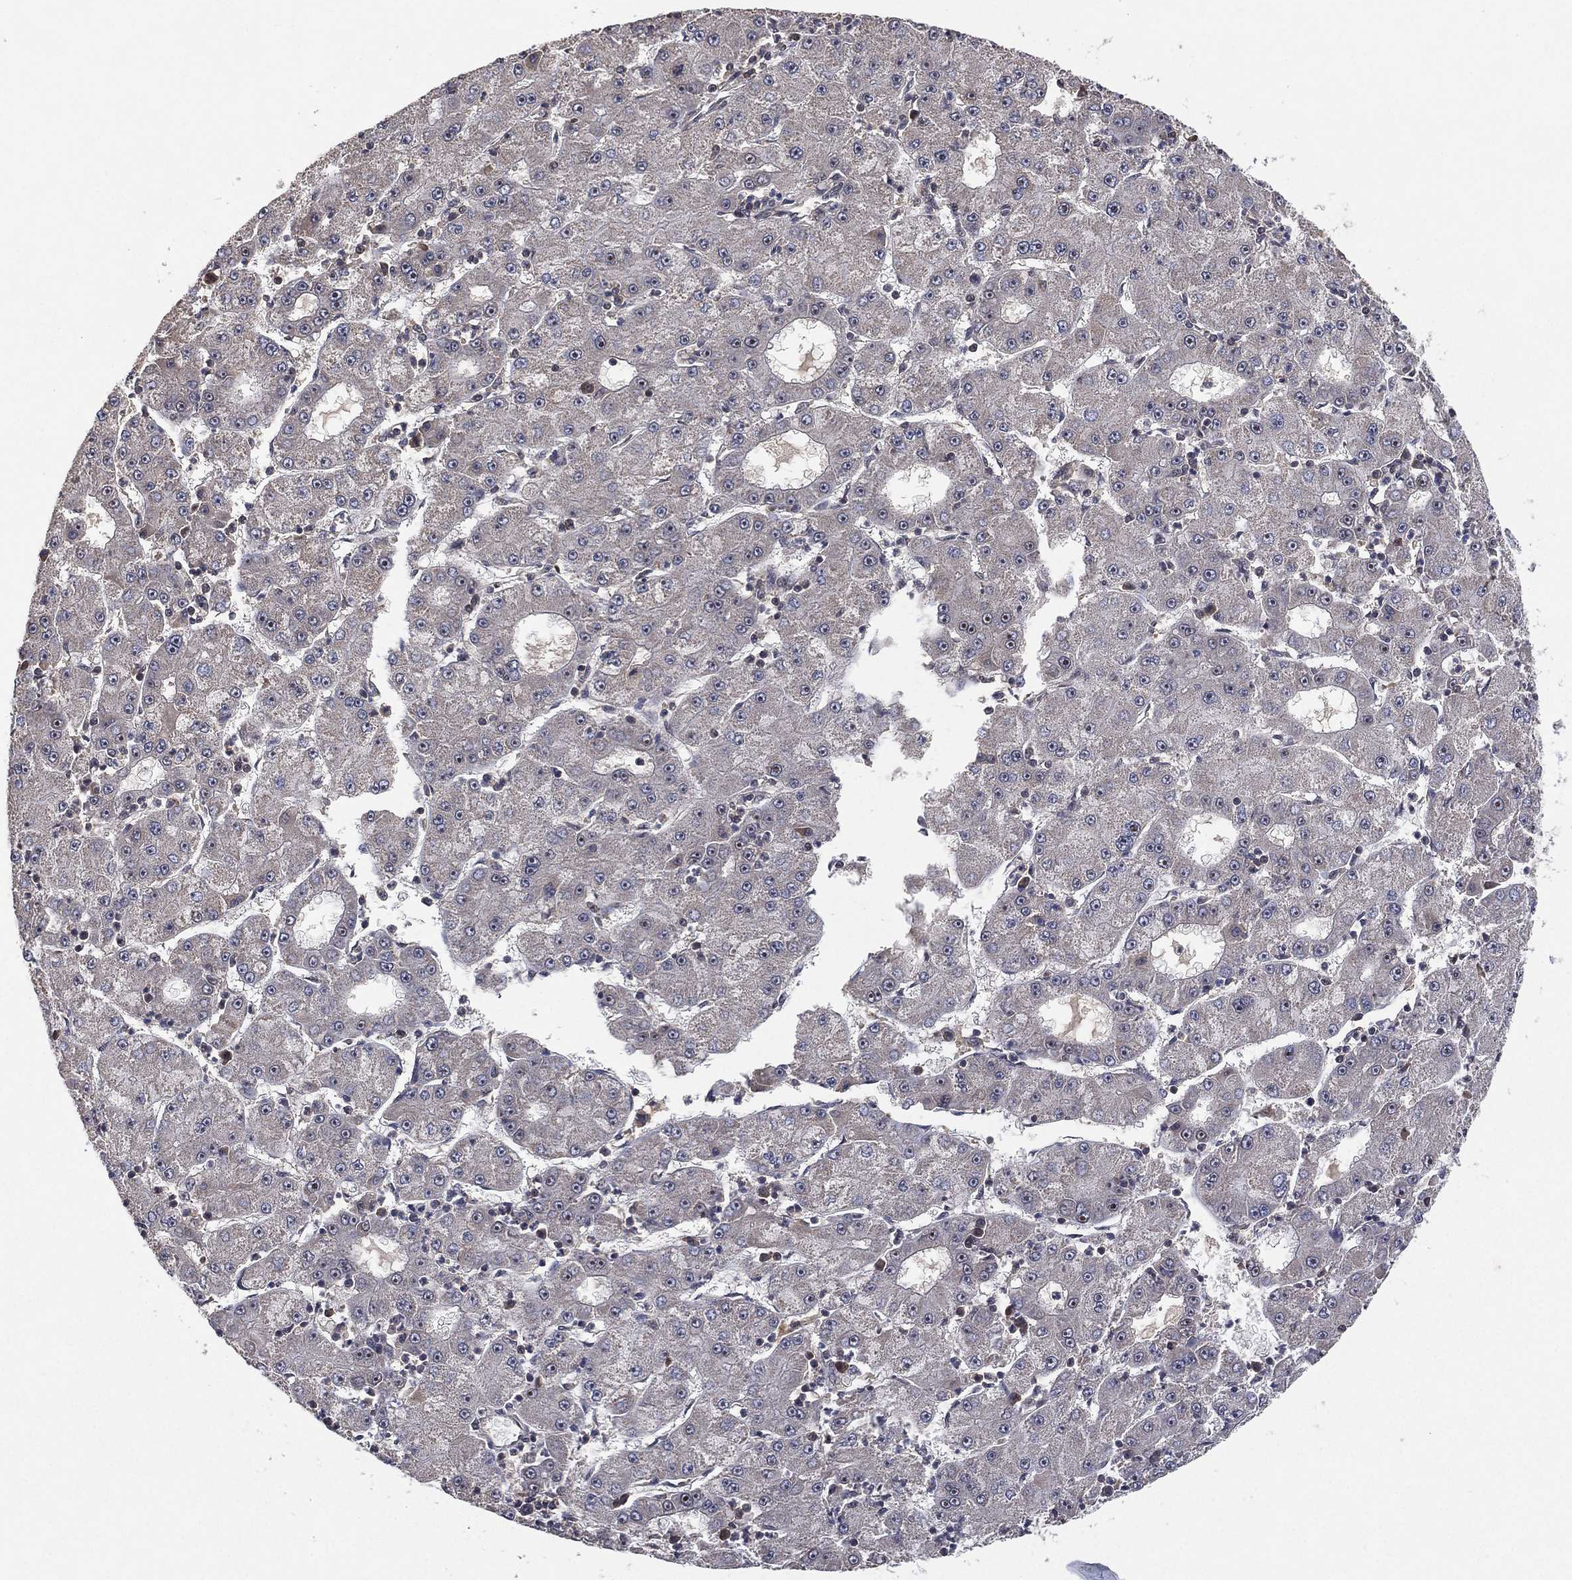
{"staining": {"intensity": "negative", "quantity": "none", "location": "none"}, "tissue": "liver cancer", "cell_type": "Tumor cells", "image_type": "cancer", "snomed": [{"axis": "morphology", "description": "Carcinoma, Hepatocellular, NOS"}, {"axis": "topography", "description": "Liver"}], "caption": "The micrograph displays no staining of tumor cells in liver cancer (hepatocellular carcinoma).", "gene": "NELFCD", "patient": {"sex": "male", "age": 73}}